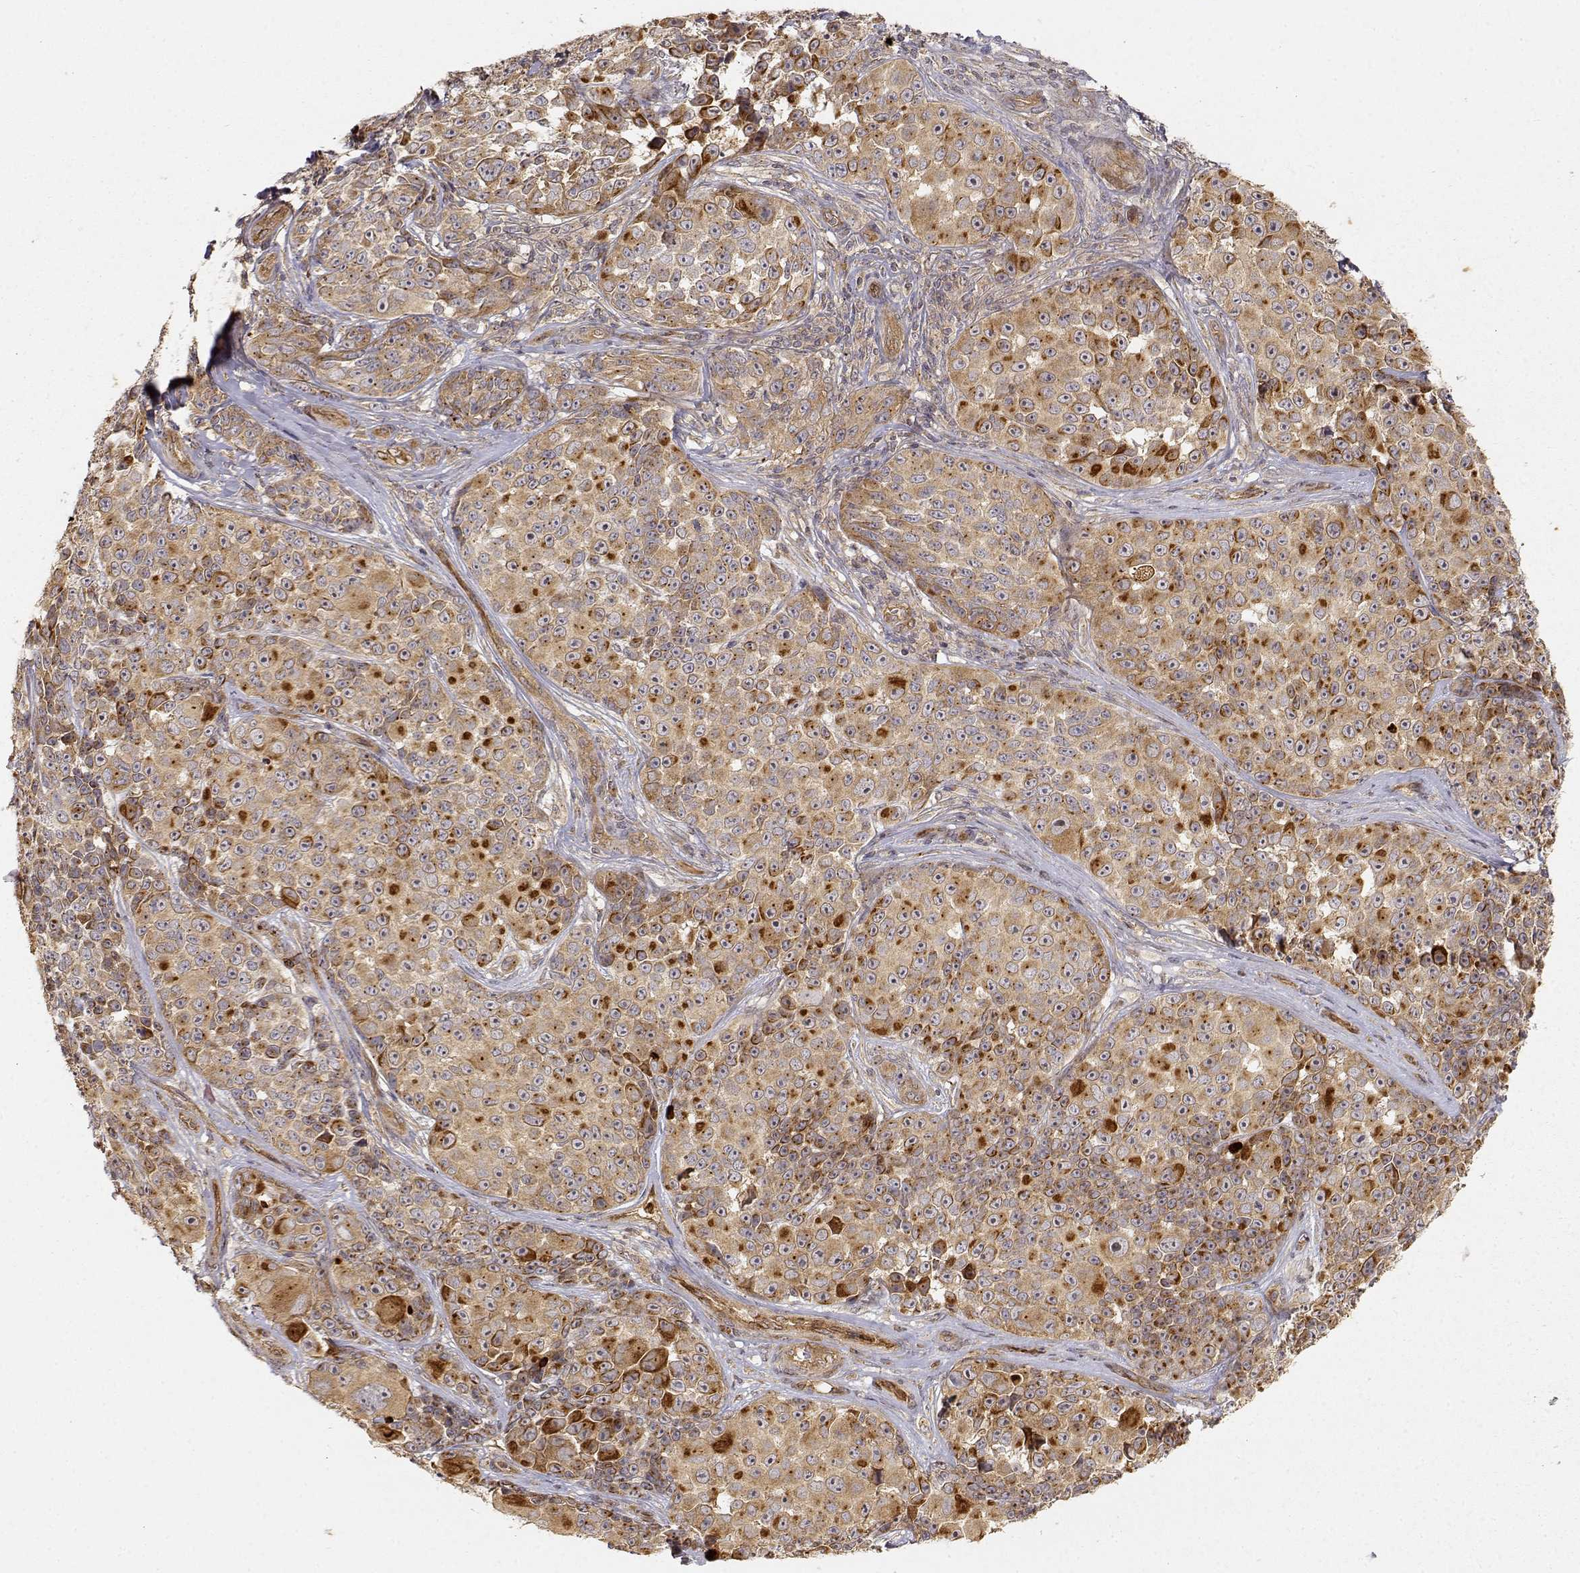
{"staining": {"intensity": "moderate", "quantity": ">75%", "location": "cytoplasmic/membranous"}, "tissue": "melanoma", "cell_type": "Tumor cells", "image_type": "cancer", "snomed": [{"axis": "morphology", "description": "Malignant melanoma, NOS"}, {"axis": "topography", "description": "Skin"}], "caption": "This histopathology image reveals malignant melanoma stained with immunohistochemistry to label a protein in brown. The cytoplasmic/membranous of tumor cells show moderate positivity for the protein. Nuclei are counter-stained blue.", "gene": "CDK5RAP2", "patient": {"sex": "female", "age": 88}}